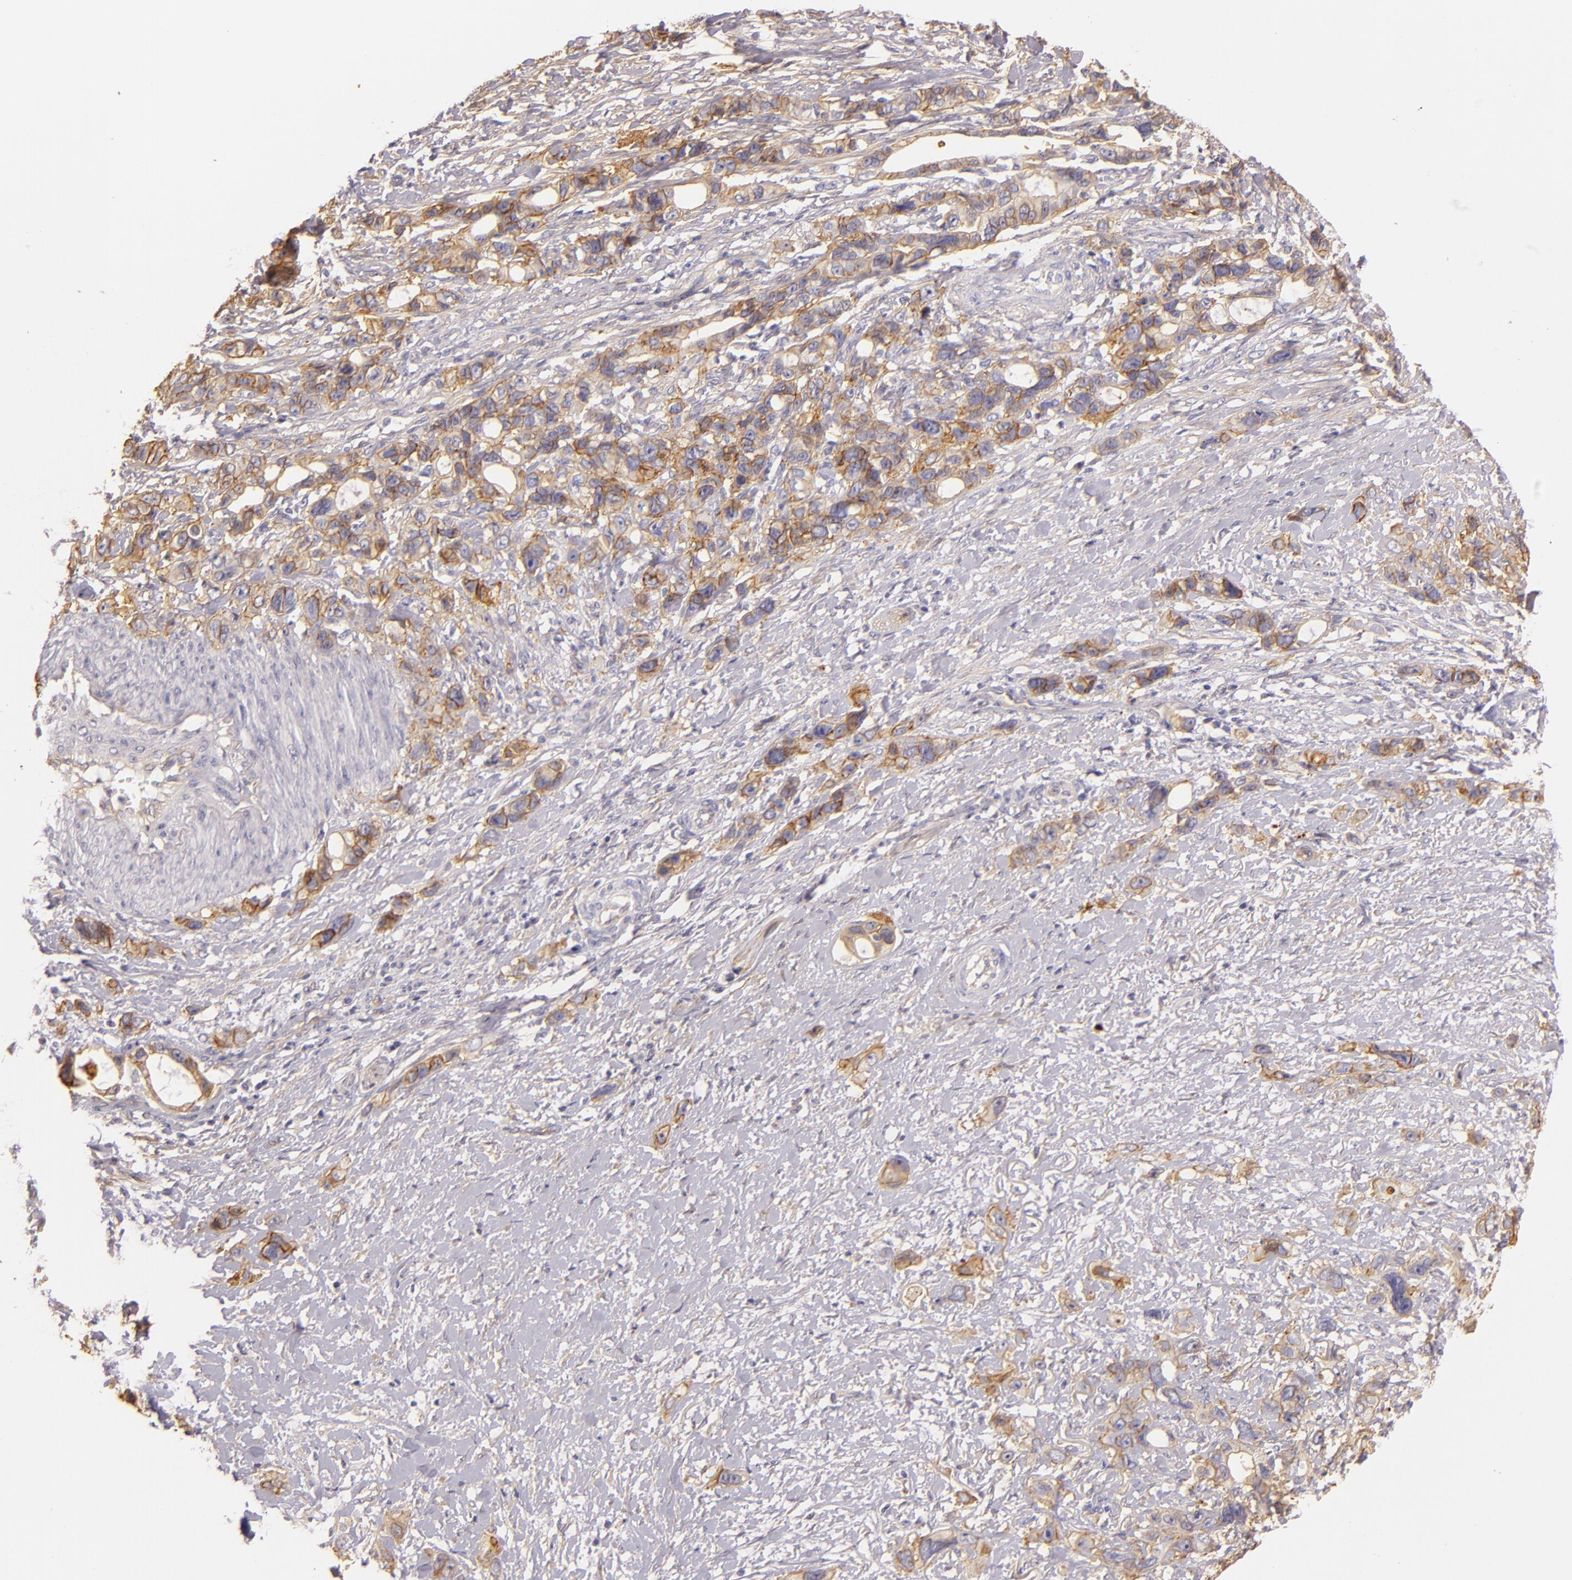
{"staining": {"intensity": "moderate", "quantity": "25%-75%", "location": "cytoplasmic/membranous"}, "tissue": "stomach cancer", "cell_type": "Tumor cells", "image_type": "cancer", "snomed": [{"axis": "morphology", "description": "Adenocarcinoma, NOS"}, {"axis": "topography", "description": "Stomach, upper"}], "caption": "A high-resolution micrograph shows immunohistochemistry staining of stomach cancer, which demonstrates moderate cytoplasmic/membranous expression in approximately 25%-75% of tumor cells.", "gene": "CTSF", "patient": {"sex": "male", "age": 47}}